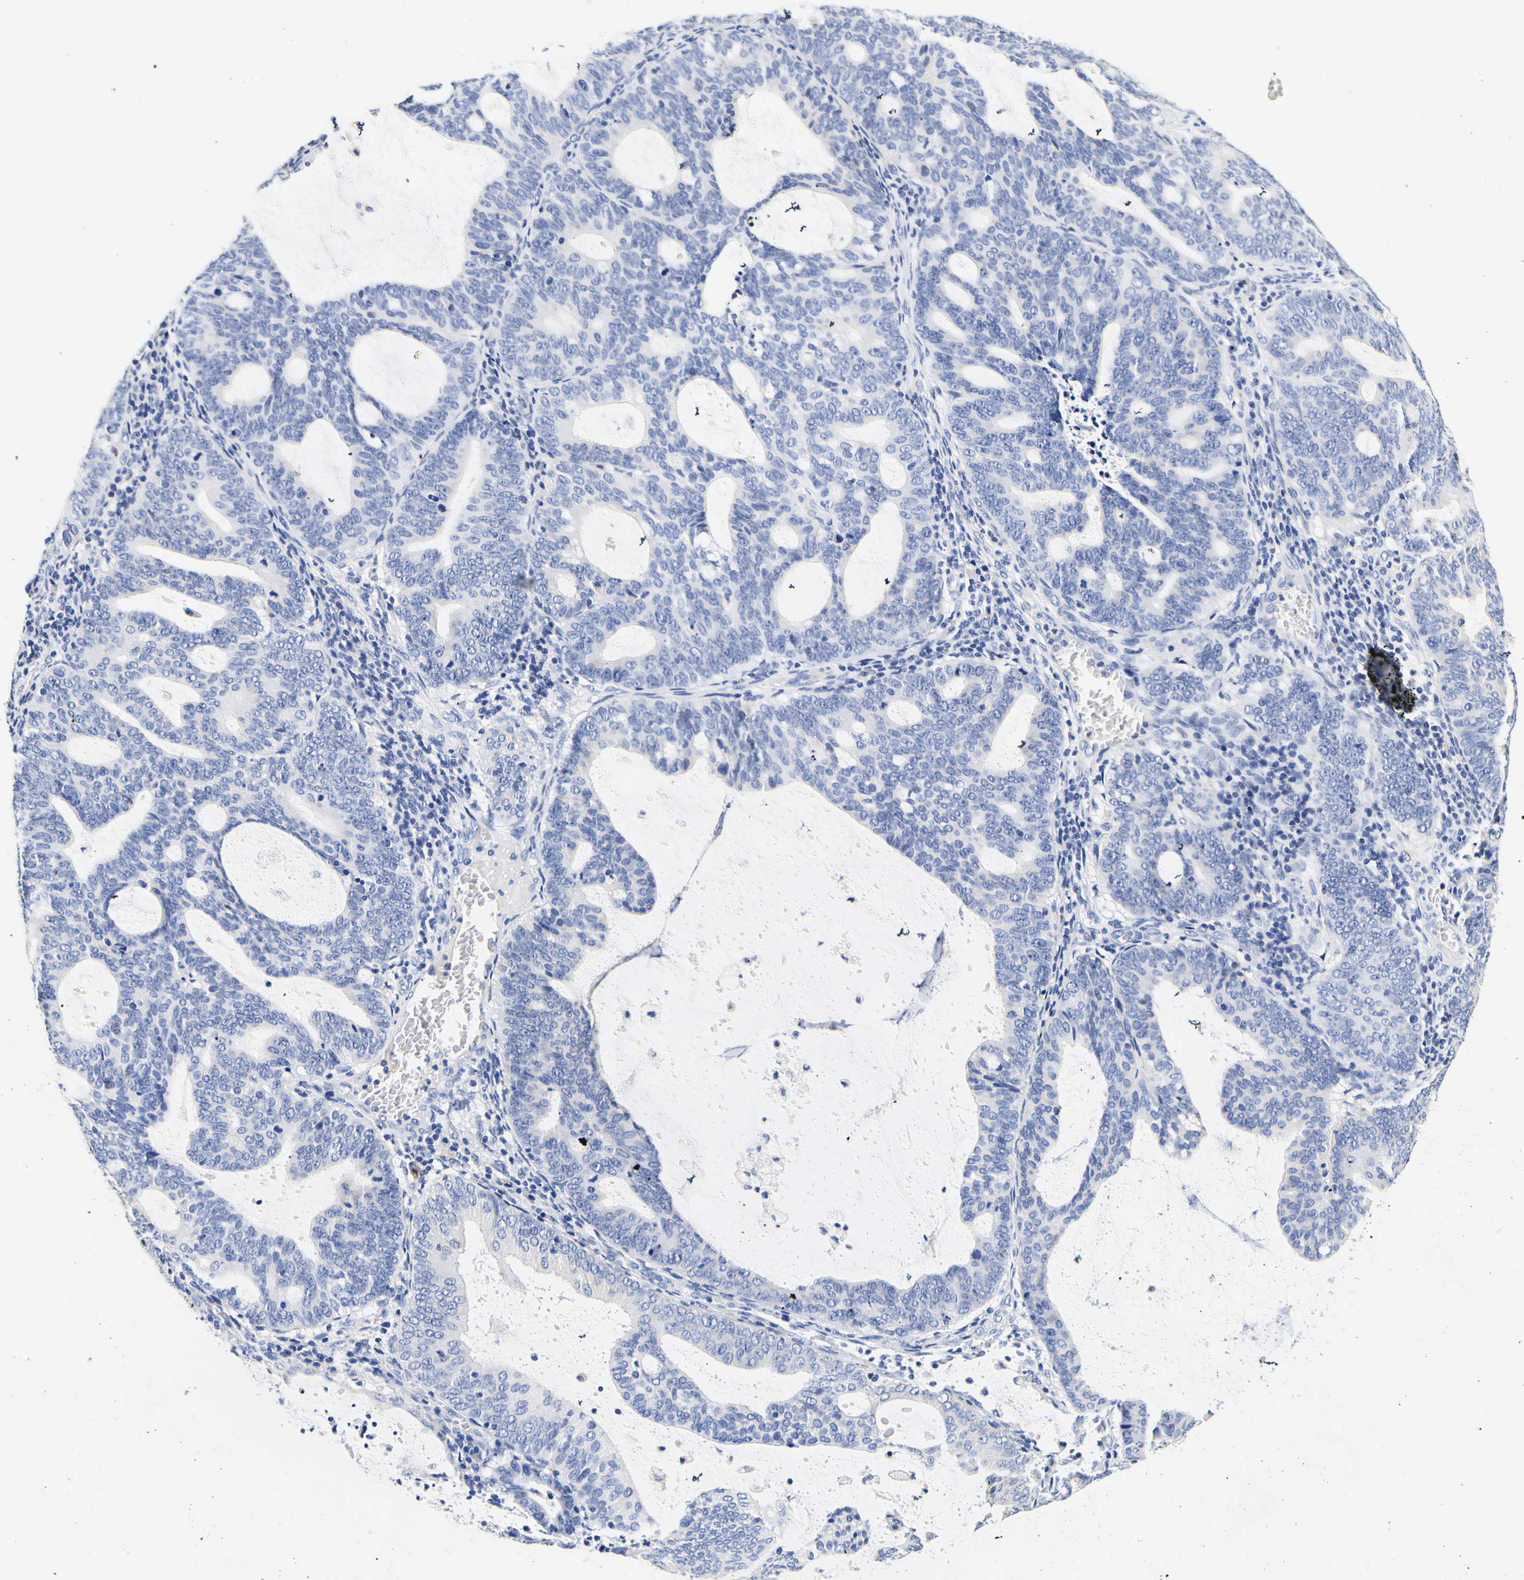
{"staining": {"intensity": "negative", "quantity": "none", "location": "none"}, "tissue": "endometrial cancer", "cell_type": "Tumor cells", "image_type": "cancer", "snomed": [{"axis": "morphology", "description": "Adenocarcinoma, NOS"}, {"axis": "topography", "description": "Uterus"}], "caption": "Tumor cells are negative for brown protein staining in adenocarcinoma (endometrial).", "gene": "CAMK4", "patient": {"sex": "female", "age": 83}}